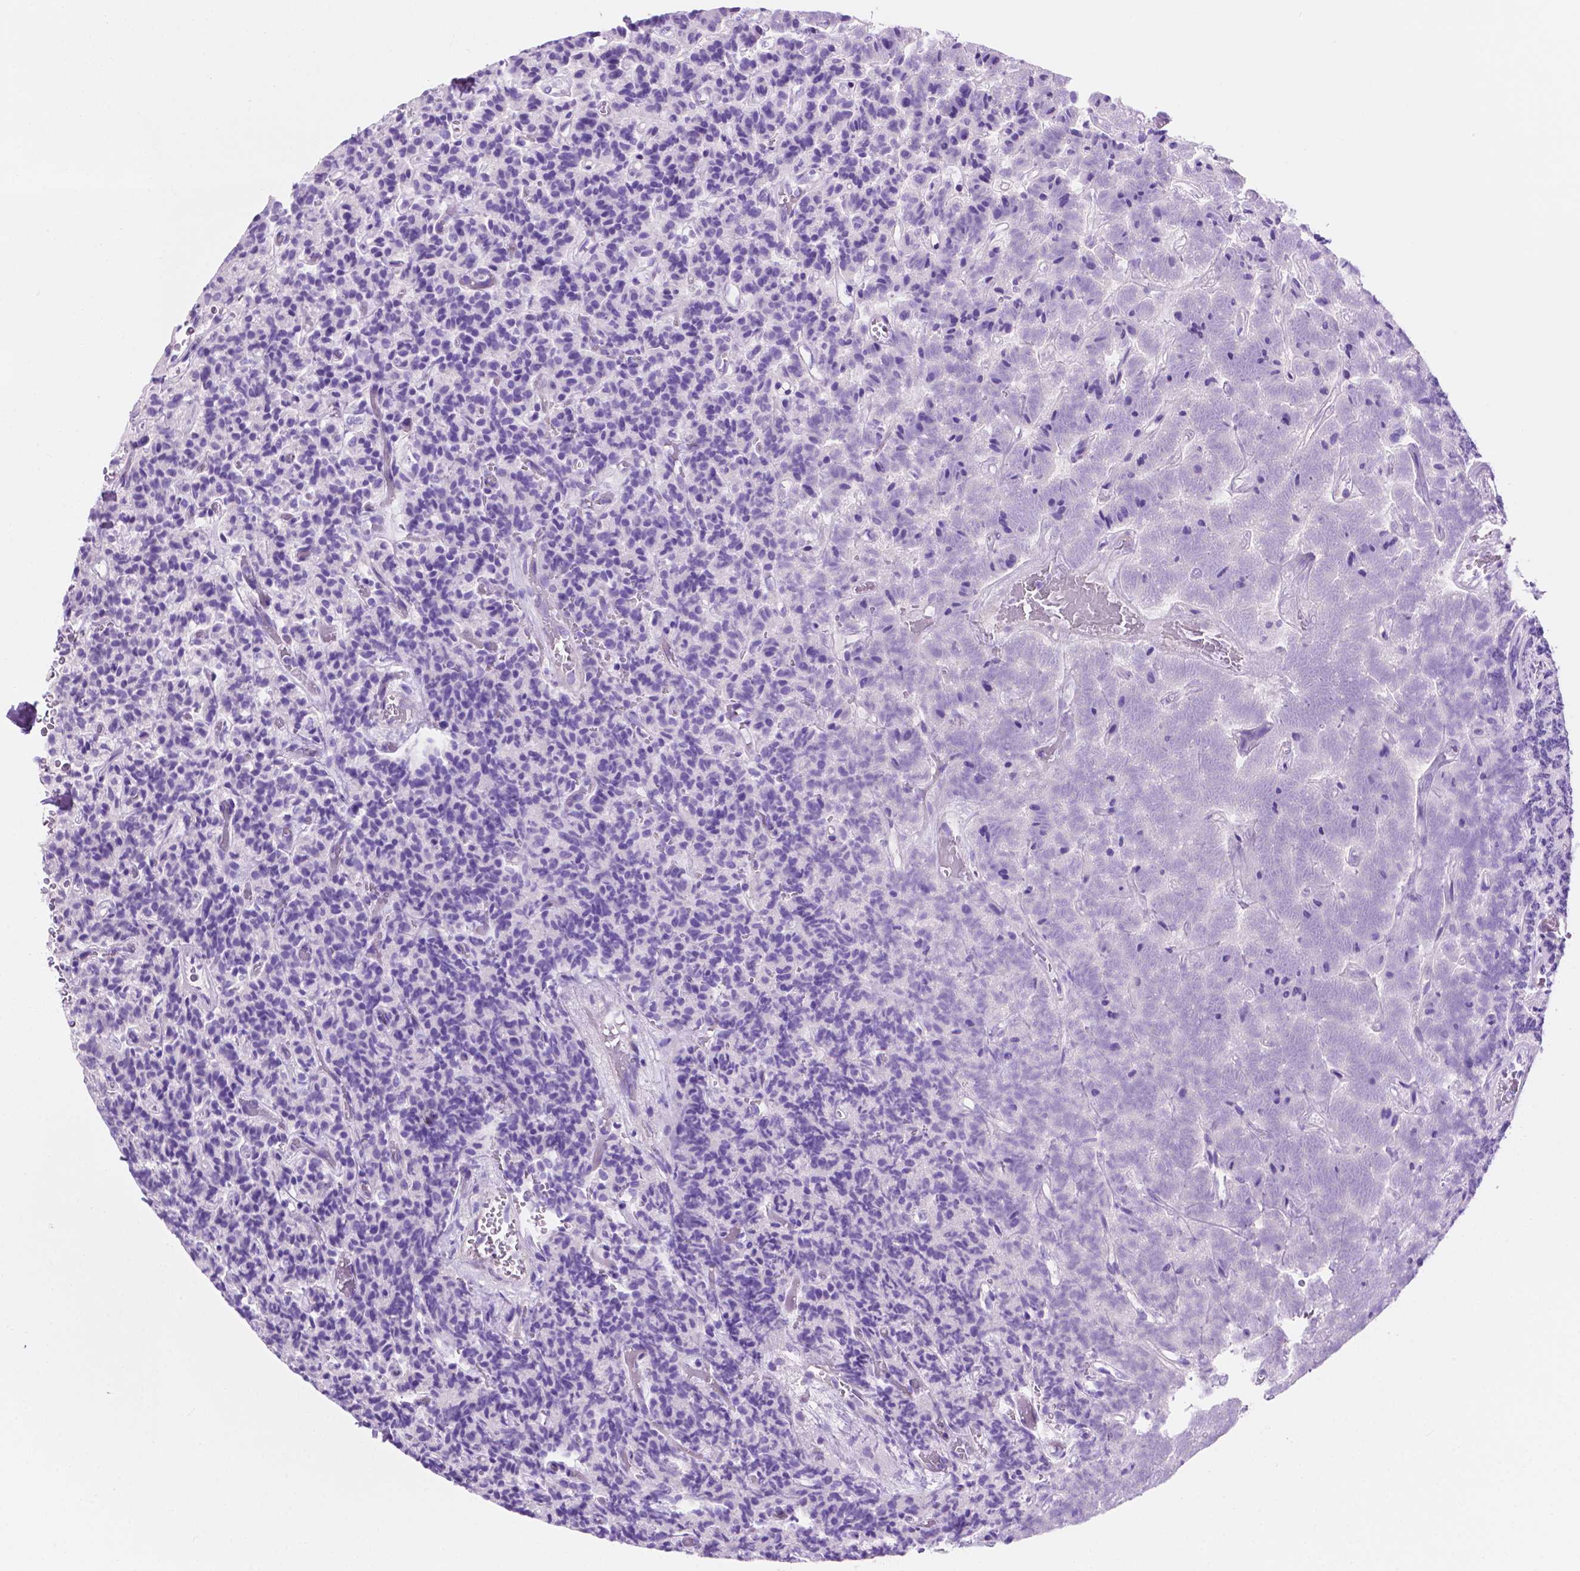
{"staining": {"intensity": "negative", "quantity": "none", "location": "none"}, "tissue": "carcinoid", "cell_type": "Tumor cells", "image_type": "cancer", "snomed": [{"axis": "morphology", "description": "Carcinoid, malignant, NOS"}, {"axis": "topography", "description": "Pancreas"}], "caption": "Tumor cells are negative for protein expression in human carcinoid (malignant).", "gene": "IGFN1", "patient": {"sex": "male", "age": 36}}